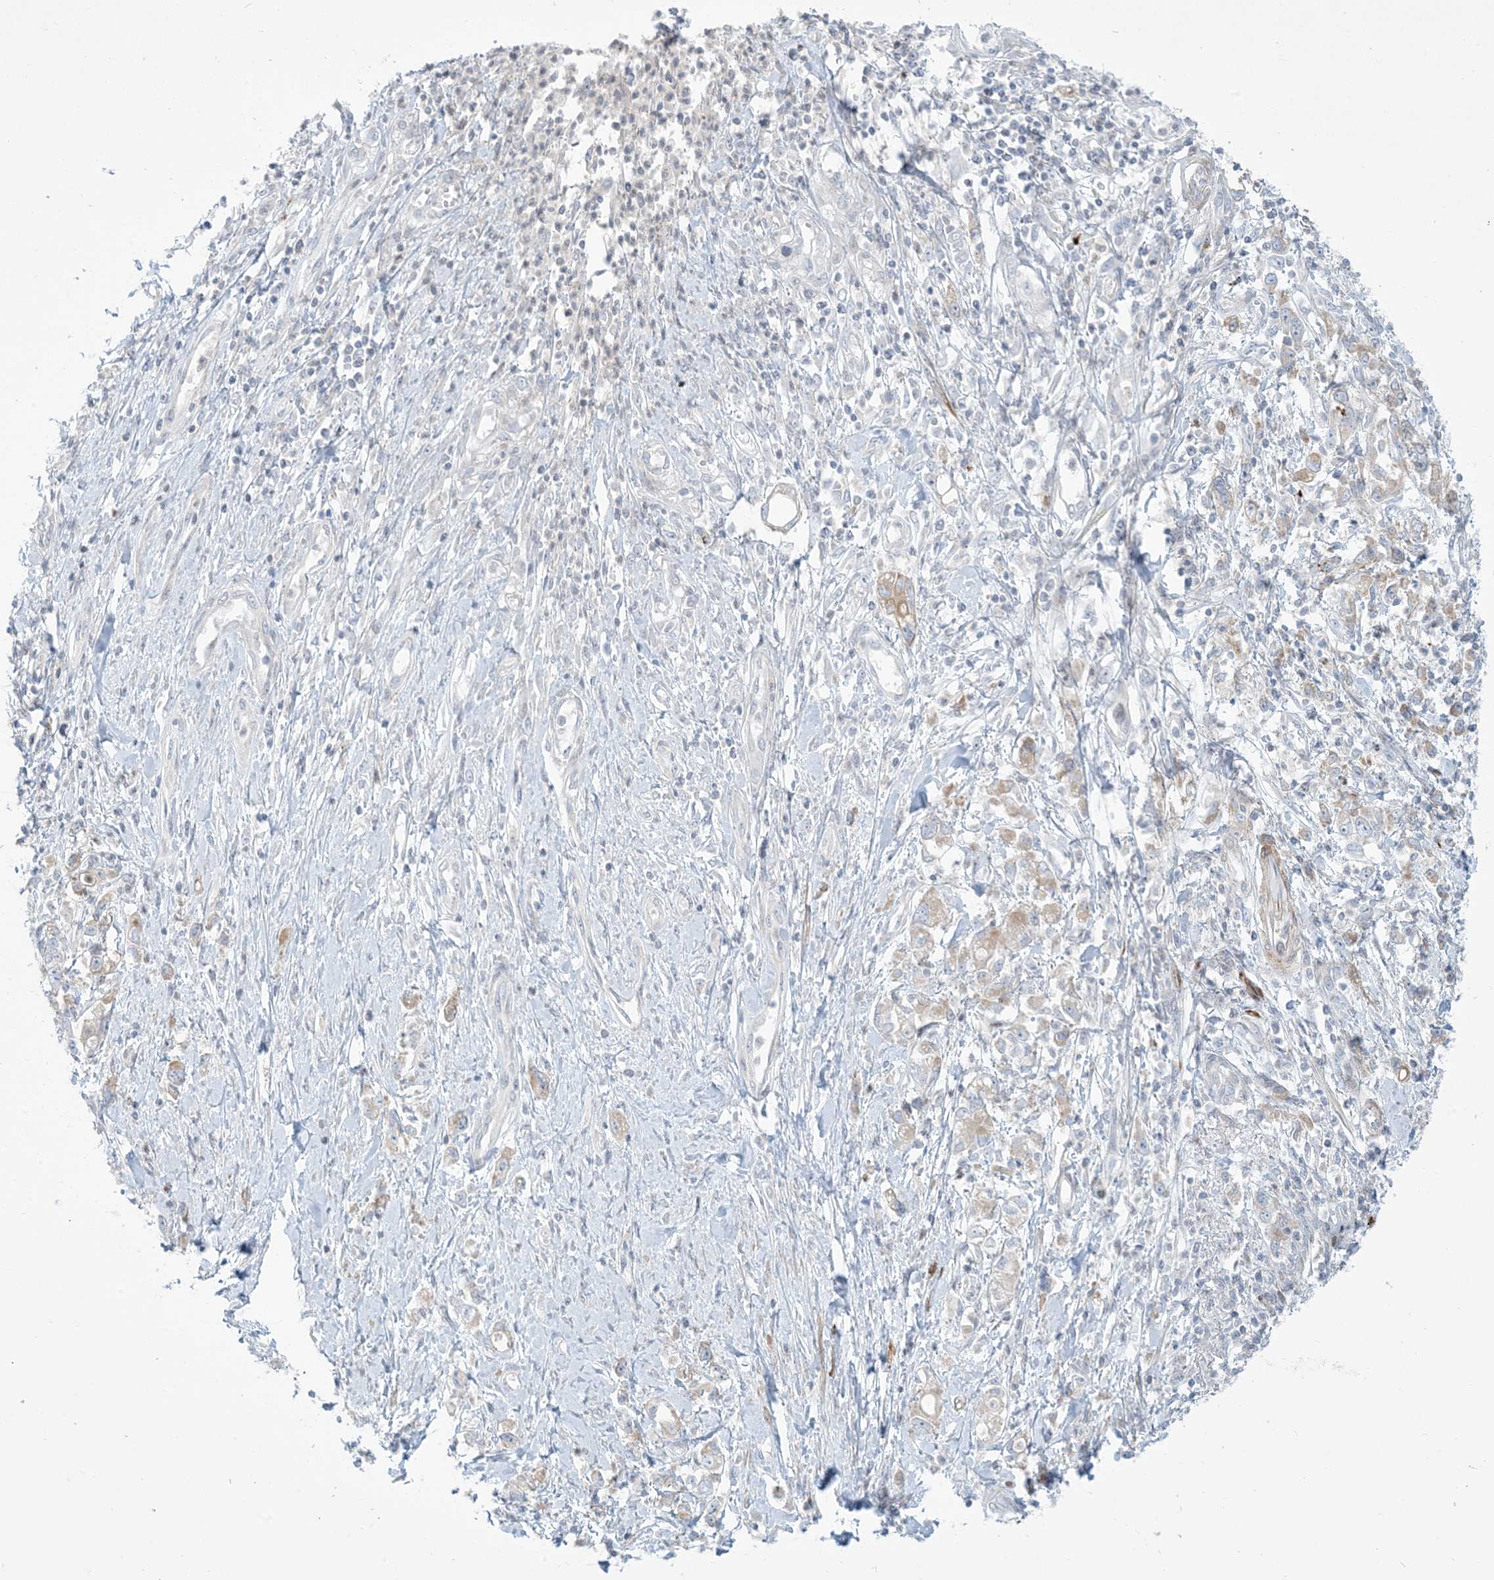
{"staining": {"intensity": "negative", "quantity": "none", "location": "none"}, "tissue": "stomach cancer", "cell_type": "Tumor cells", "image_type": "cancer", "snomed": [{"axis": "morphology", "description": "Adenocarcinoma, NOS"}, {"axis": "topography", "description": "Stomach"}], "caption": "DAB immunohistochemical staining of stomach cancer reveals no significant positivity in tumor cells.", "gene": "AFTPH", "patient": {"sex": "female", "age": 76}}